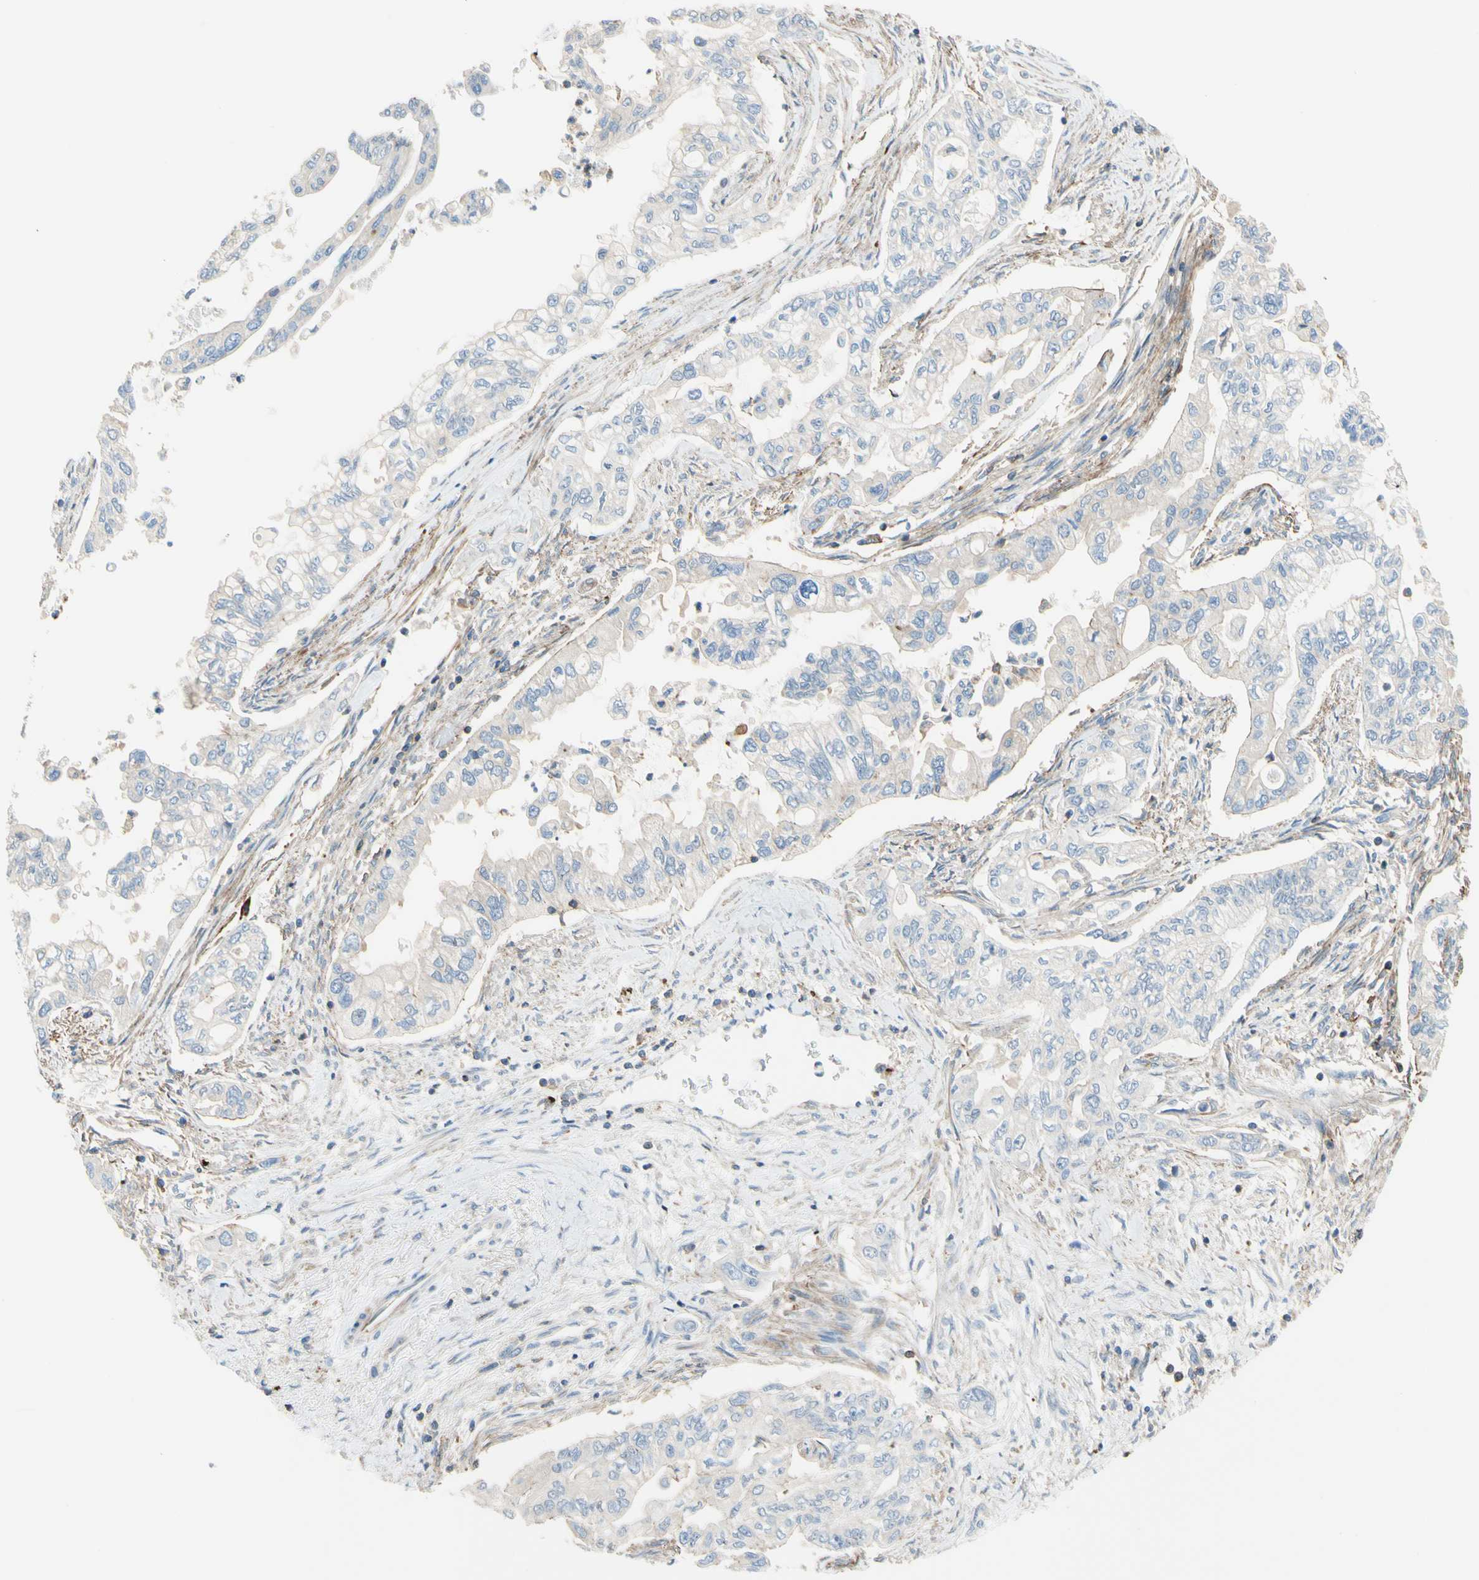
{"staining": {"intensity": "weak", "quantity": "25%-75%", "location": "cytoplasmic/membranous"}, "tissue": "pancreatic cancer", "cell_type": "Tumor cells", "image_type": "cancer", "snomed": [{"axis": "morphology", "description": "Normal tissue, NOS"}, {"axis": "topography", "description": "Pancreas"}], "caption": "Human pancreatic cancer stained with a brown dye shows weak cytoplasmic/membranous positive positivity in about 25%-75% of tumor cells.", "gene": "SEMA4C", "patient": {"sex": "male", "age": 42}}